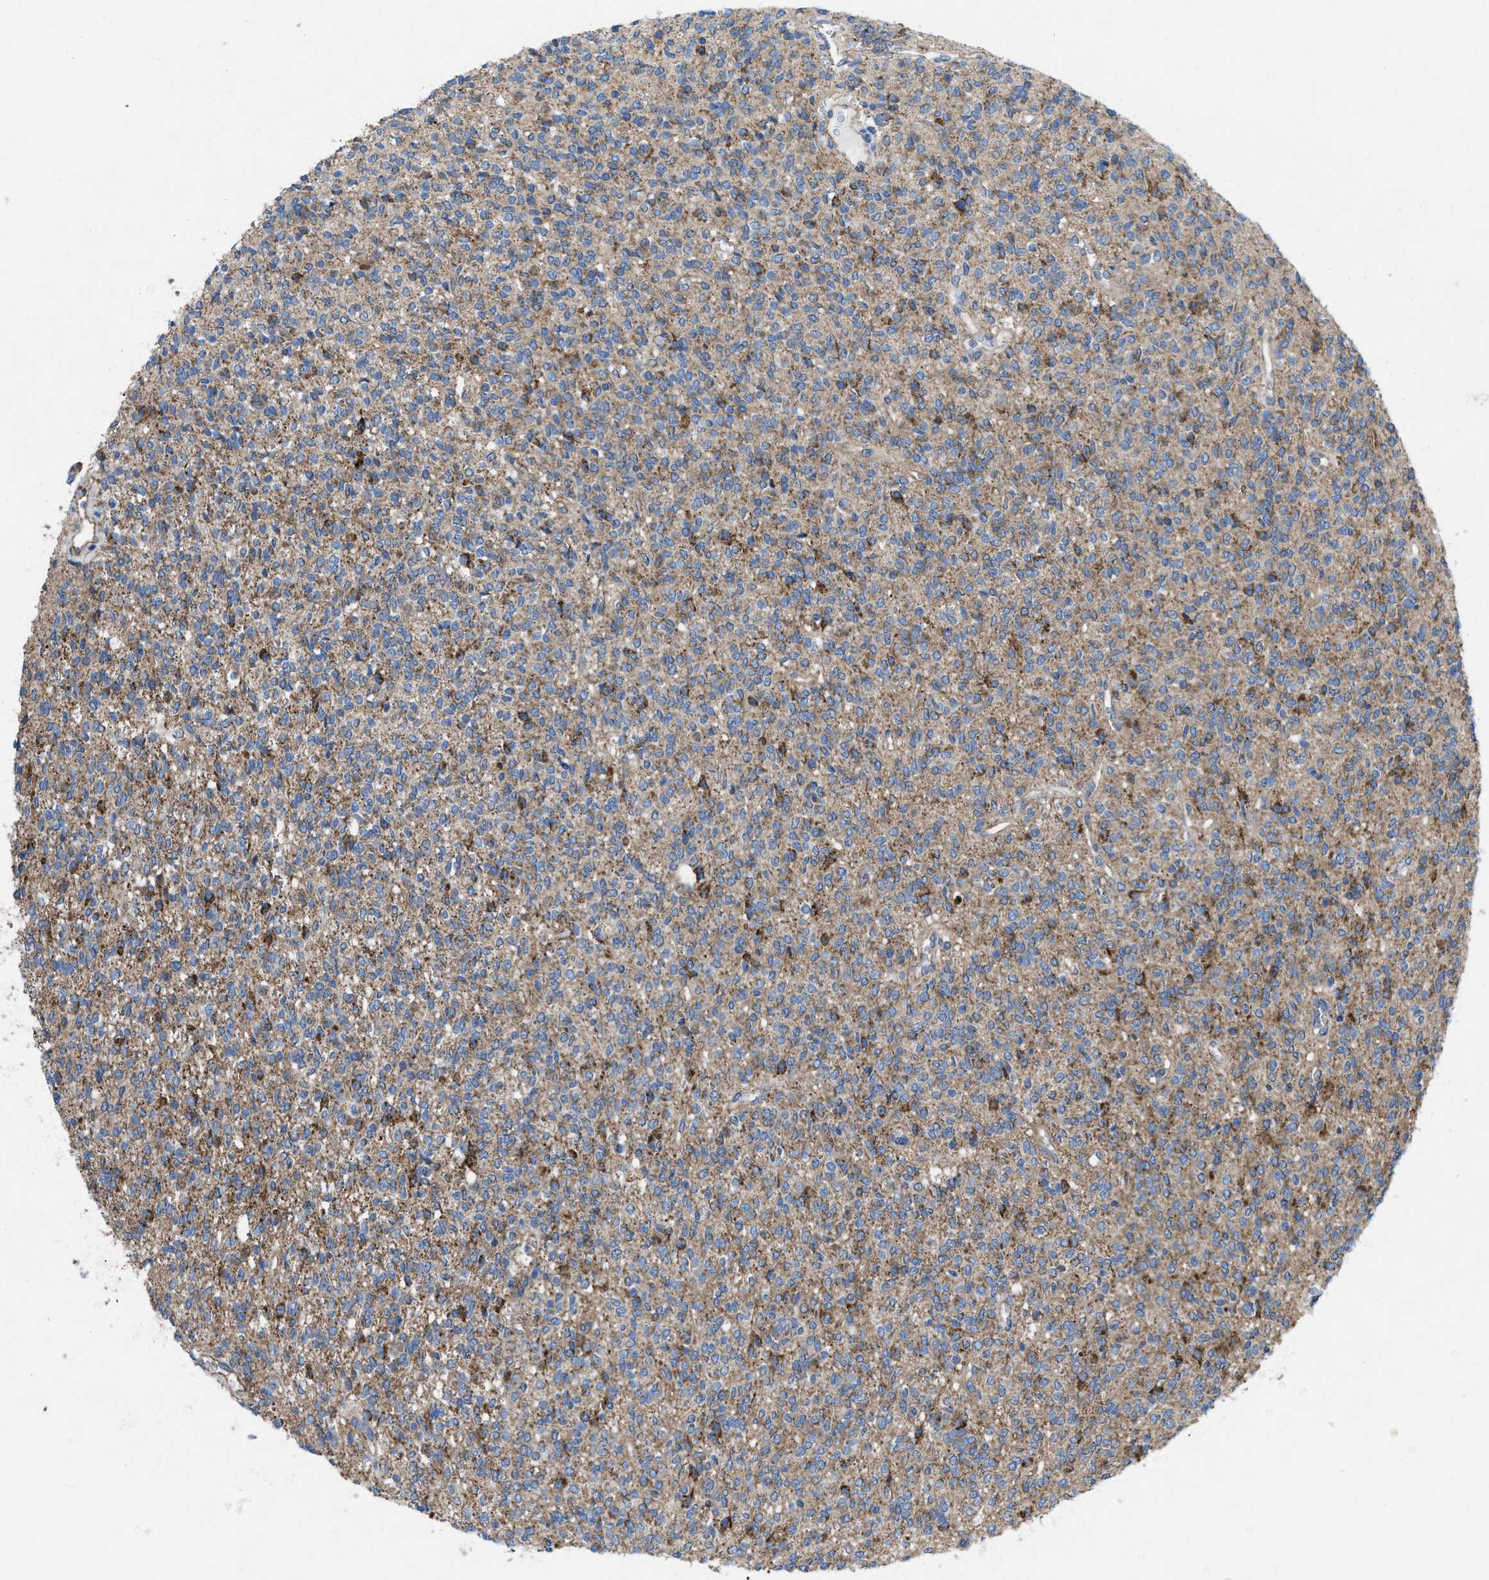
{"staining": {"intensity": "weak", "quantity": ">75%", "location": "cytoplasmic/membranous"}, "tissue": "glioma", "cell_type": "Tumor cells", "image_type": "cancer", "snomed": [{"axis": "morphology", "description": "Glioma, malignant, High grade"}, {"axis": "topography", "description": "Brain"}], "caption": "This micrograph exhibits high-grade glioma (malignant) stained with immunohistochemistry (IHC) to label a protein in brown. The cytoplasmic/membranous of tumor cells show weak positivity for the protein. Nuclei are counter-stained blue.", "gene": "DOLPP1", "patient": {"sex": "male", "age": 34}}